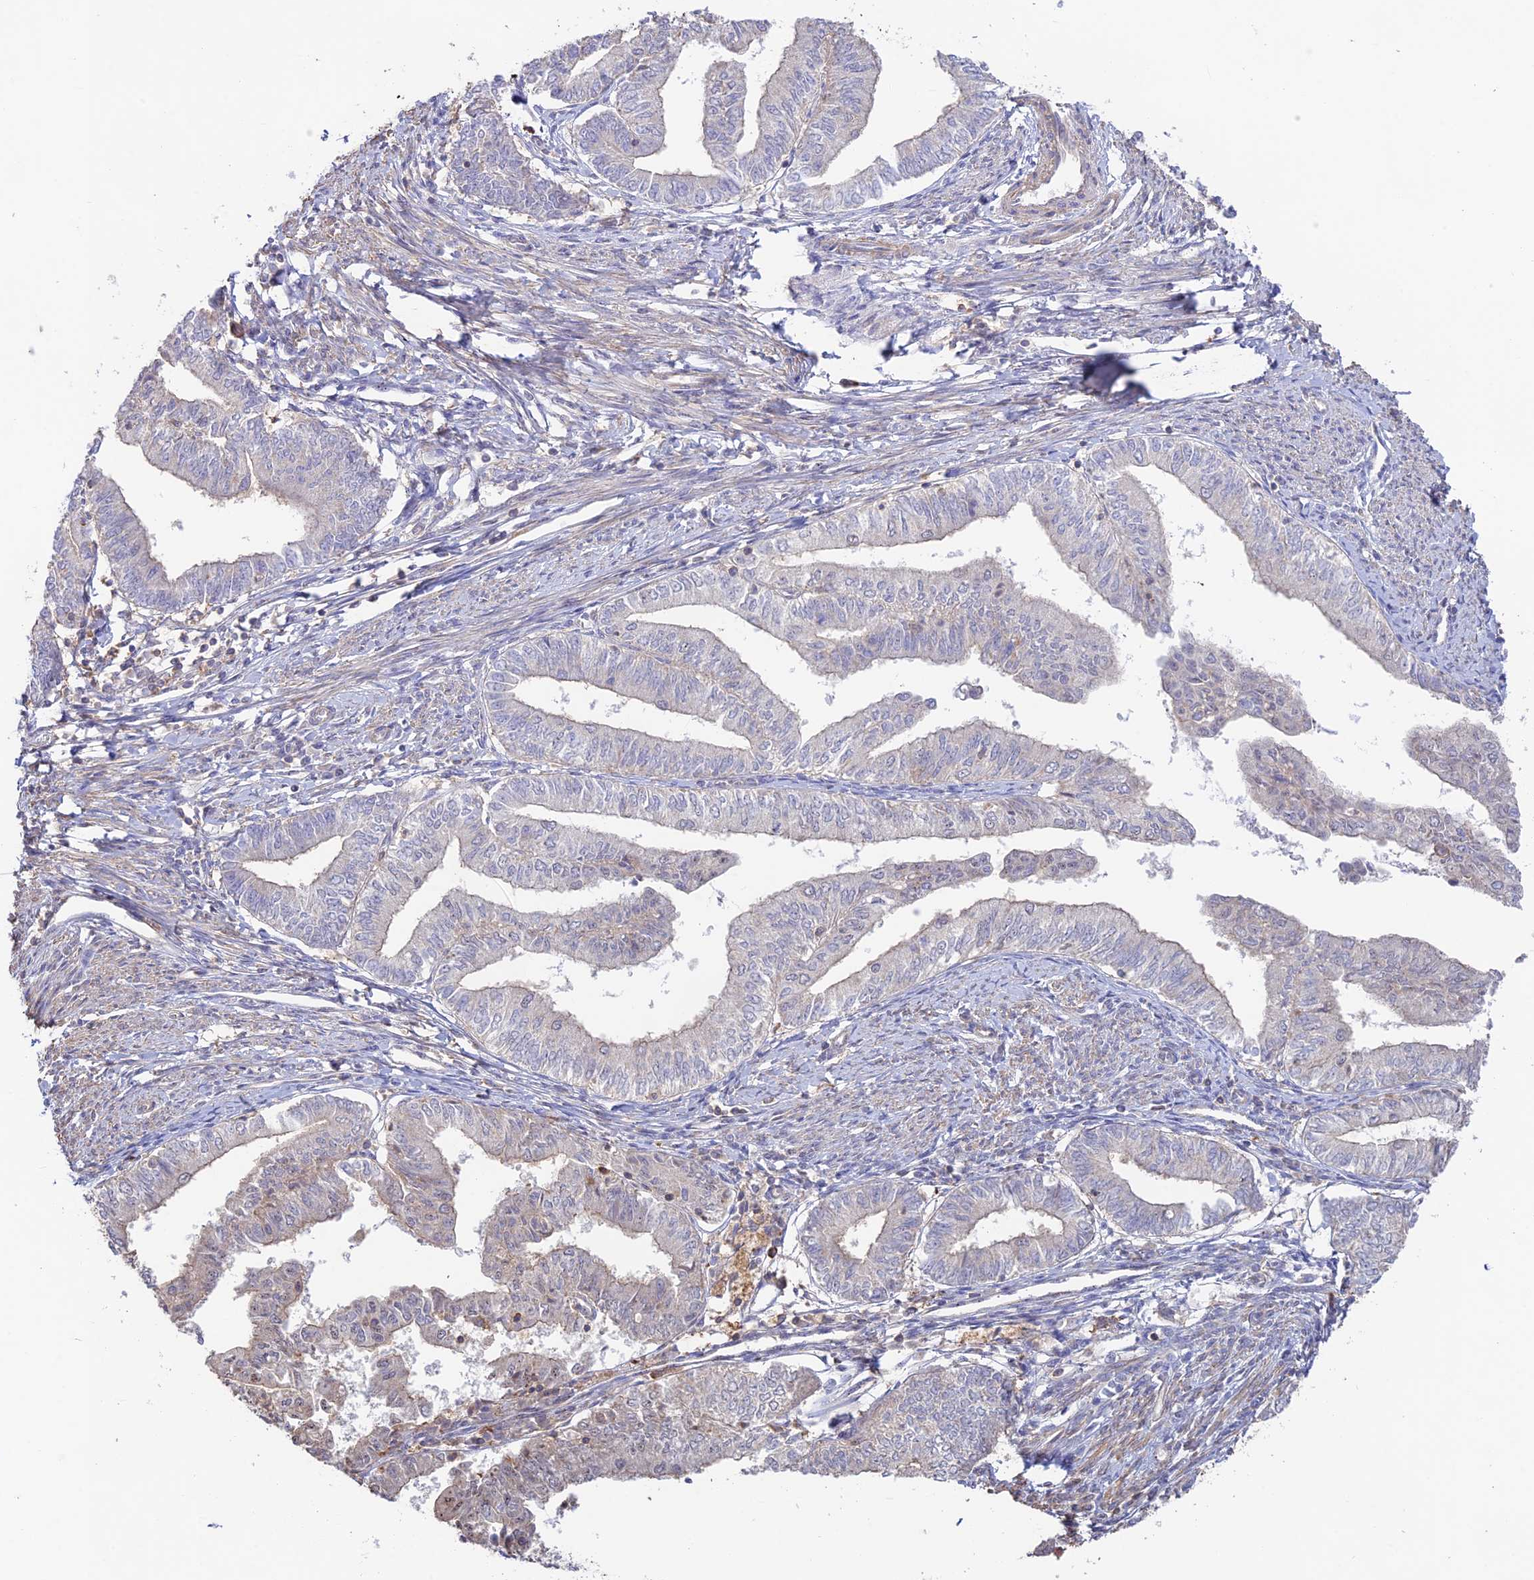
{"staining": {"intensity": "negative", "quantity": "none", "location": "none"}, "tissue": "endometrial cancer", "cell_type": "Tumor cells", "image_type": "cancer", "snomed": [{"axis": "morphology", "description": "Adenocarcinoma, NOS"}, {"axis": "topography", "description": "Endometrium"}], "caption": "Tumor cells are negative for brown protein staining in adenocarcinoma (endometrial).", "gene": "CLCF1", "patient": {"sex": "female", "age": 66}}